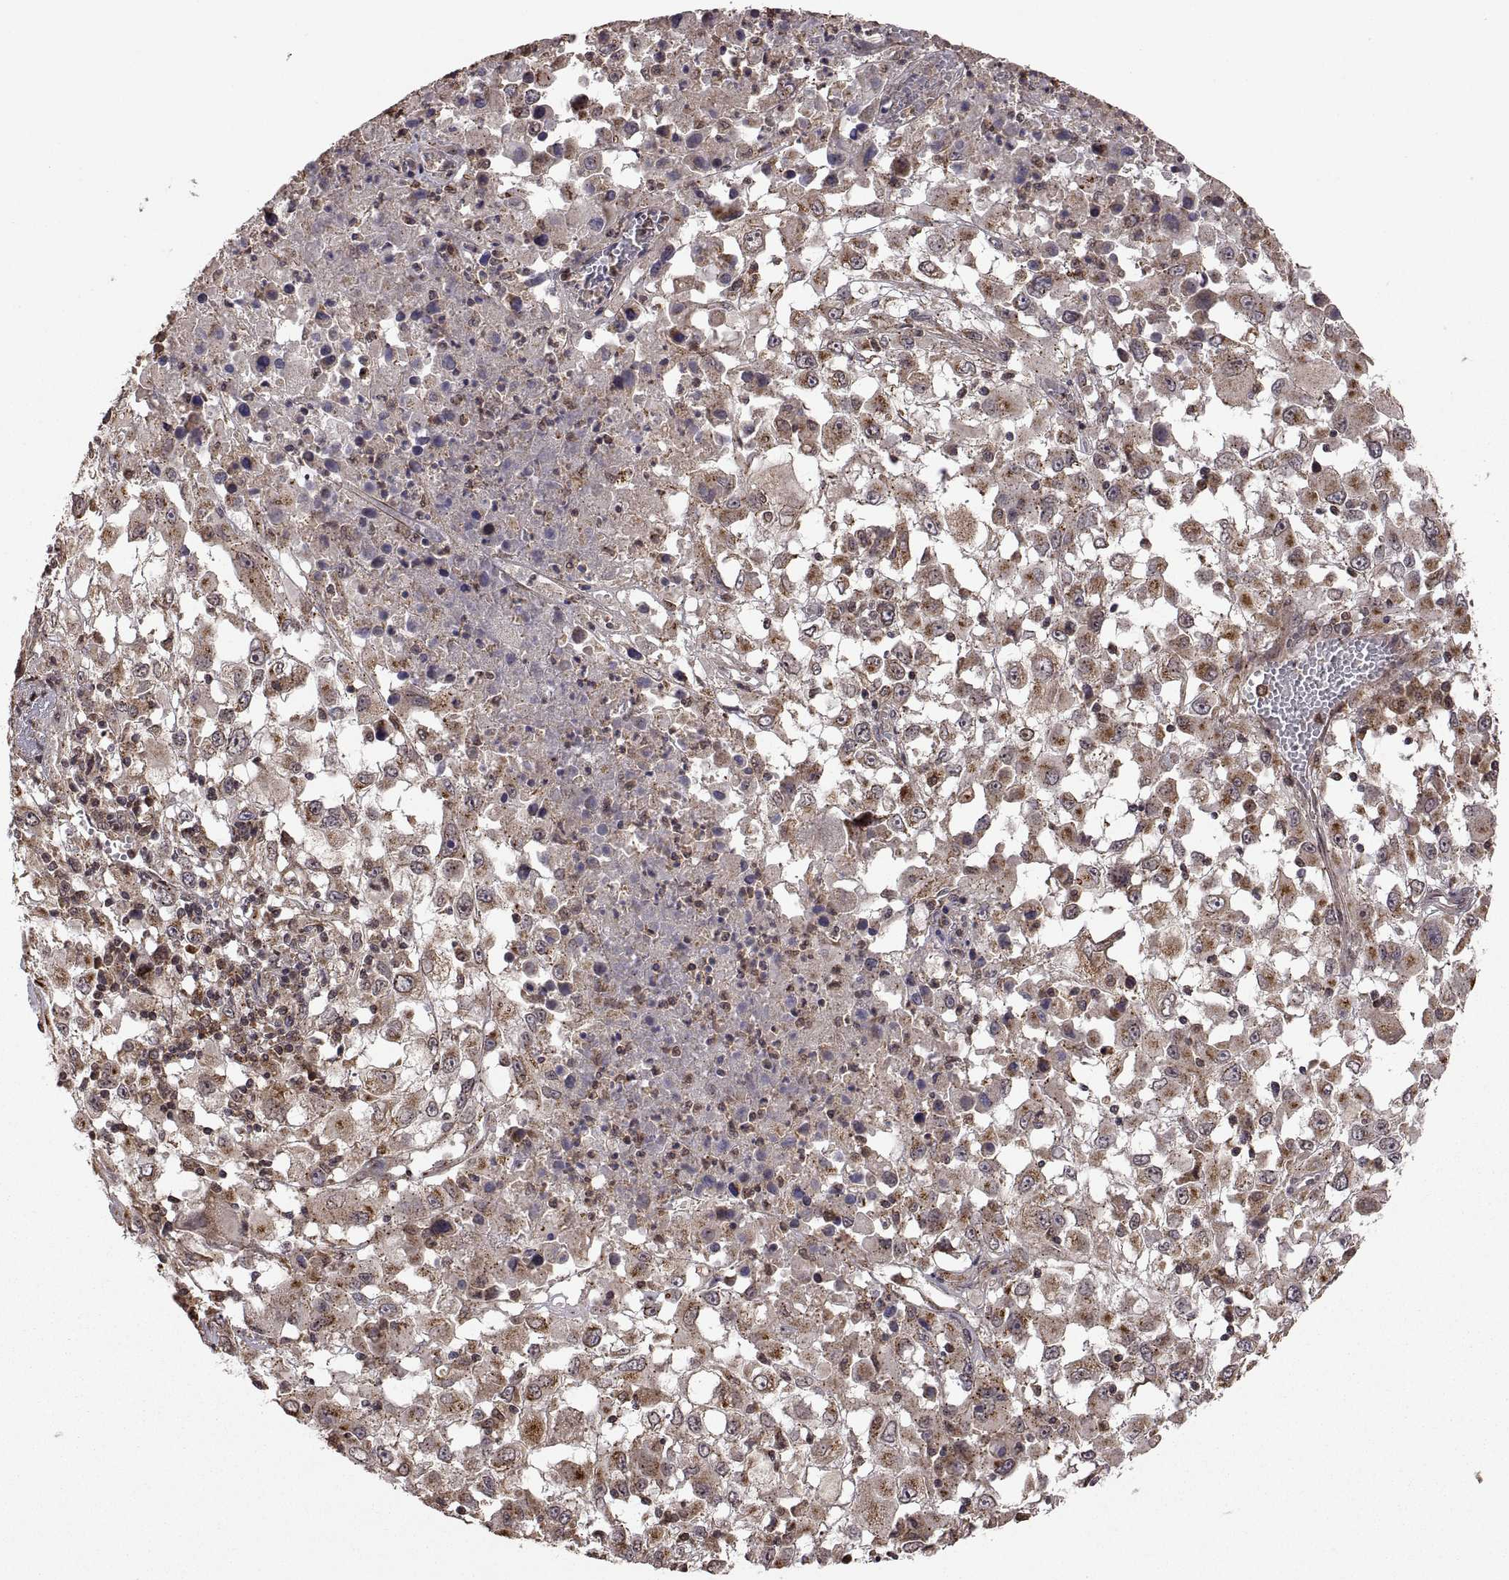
{"staining": {"intensity": "weak", "quantity": ">75%", "location": "cytoplasmic/membranous"}, "tissue": "melanoma", "cell_type": "Tumor cells", "image_type": "cancer", "snomed": [{"axis": "morphology", "description": "Malignant melanoma, Metastatic site"}, {"axis": "topography", "description": "Soft tissue"}], "caption": "This micrograph demonstrates immunohistochemistry staining of malignant melanoma (metastatic site), with low weak cytoplasmic/membranous positivity in approximately >75% of tumor cells.", "gene": "ZNRF2", "patient": {"sex": "male", "age": 50}}